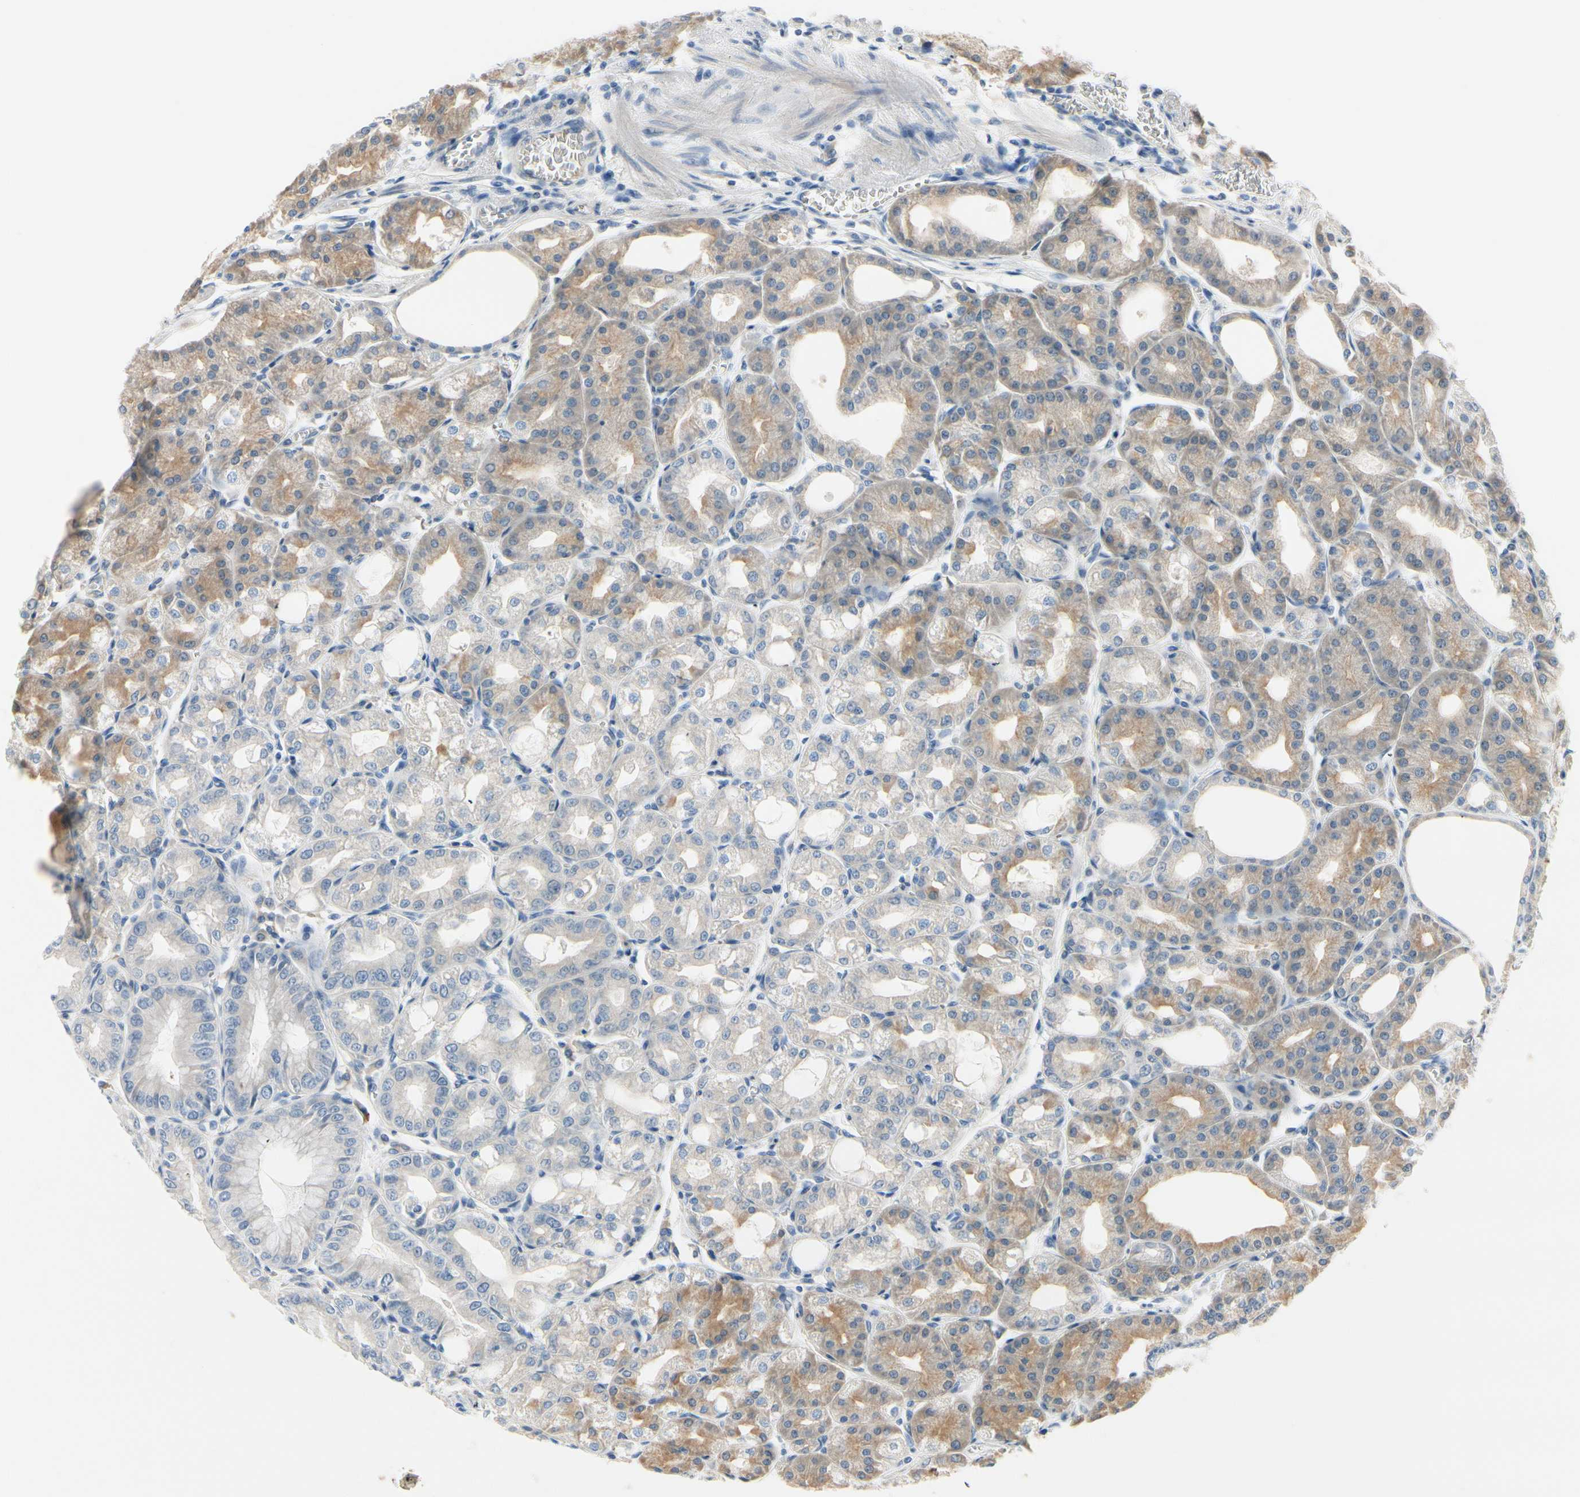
{"staining": {"intensity": "moderate", "quantity": "25%-75%", "location": "cytoplasmic/membranous"}, "tissue": "stomach", "cell_type": "Glandular cells", "image_type": "normal", "snomed": [{"axis": "morphology", "description": "Normal tissue, NOS"}, {"axis": "topography", "description": "Stomach, lower"}], "caption": "Glandular cells show moderate cytoplasmic/membranous positivity in about 25%-75% of cells in benign stomach. (Stains: DAB (3,3'-diaminobenzidine) in brown, nuclei in blue, Microscopy: brightfield microscopy at high magnification).", "gene": "FCER2", "patient": {"sex": "male", "age": 71}}